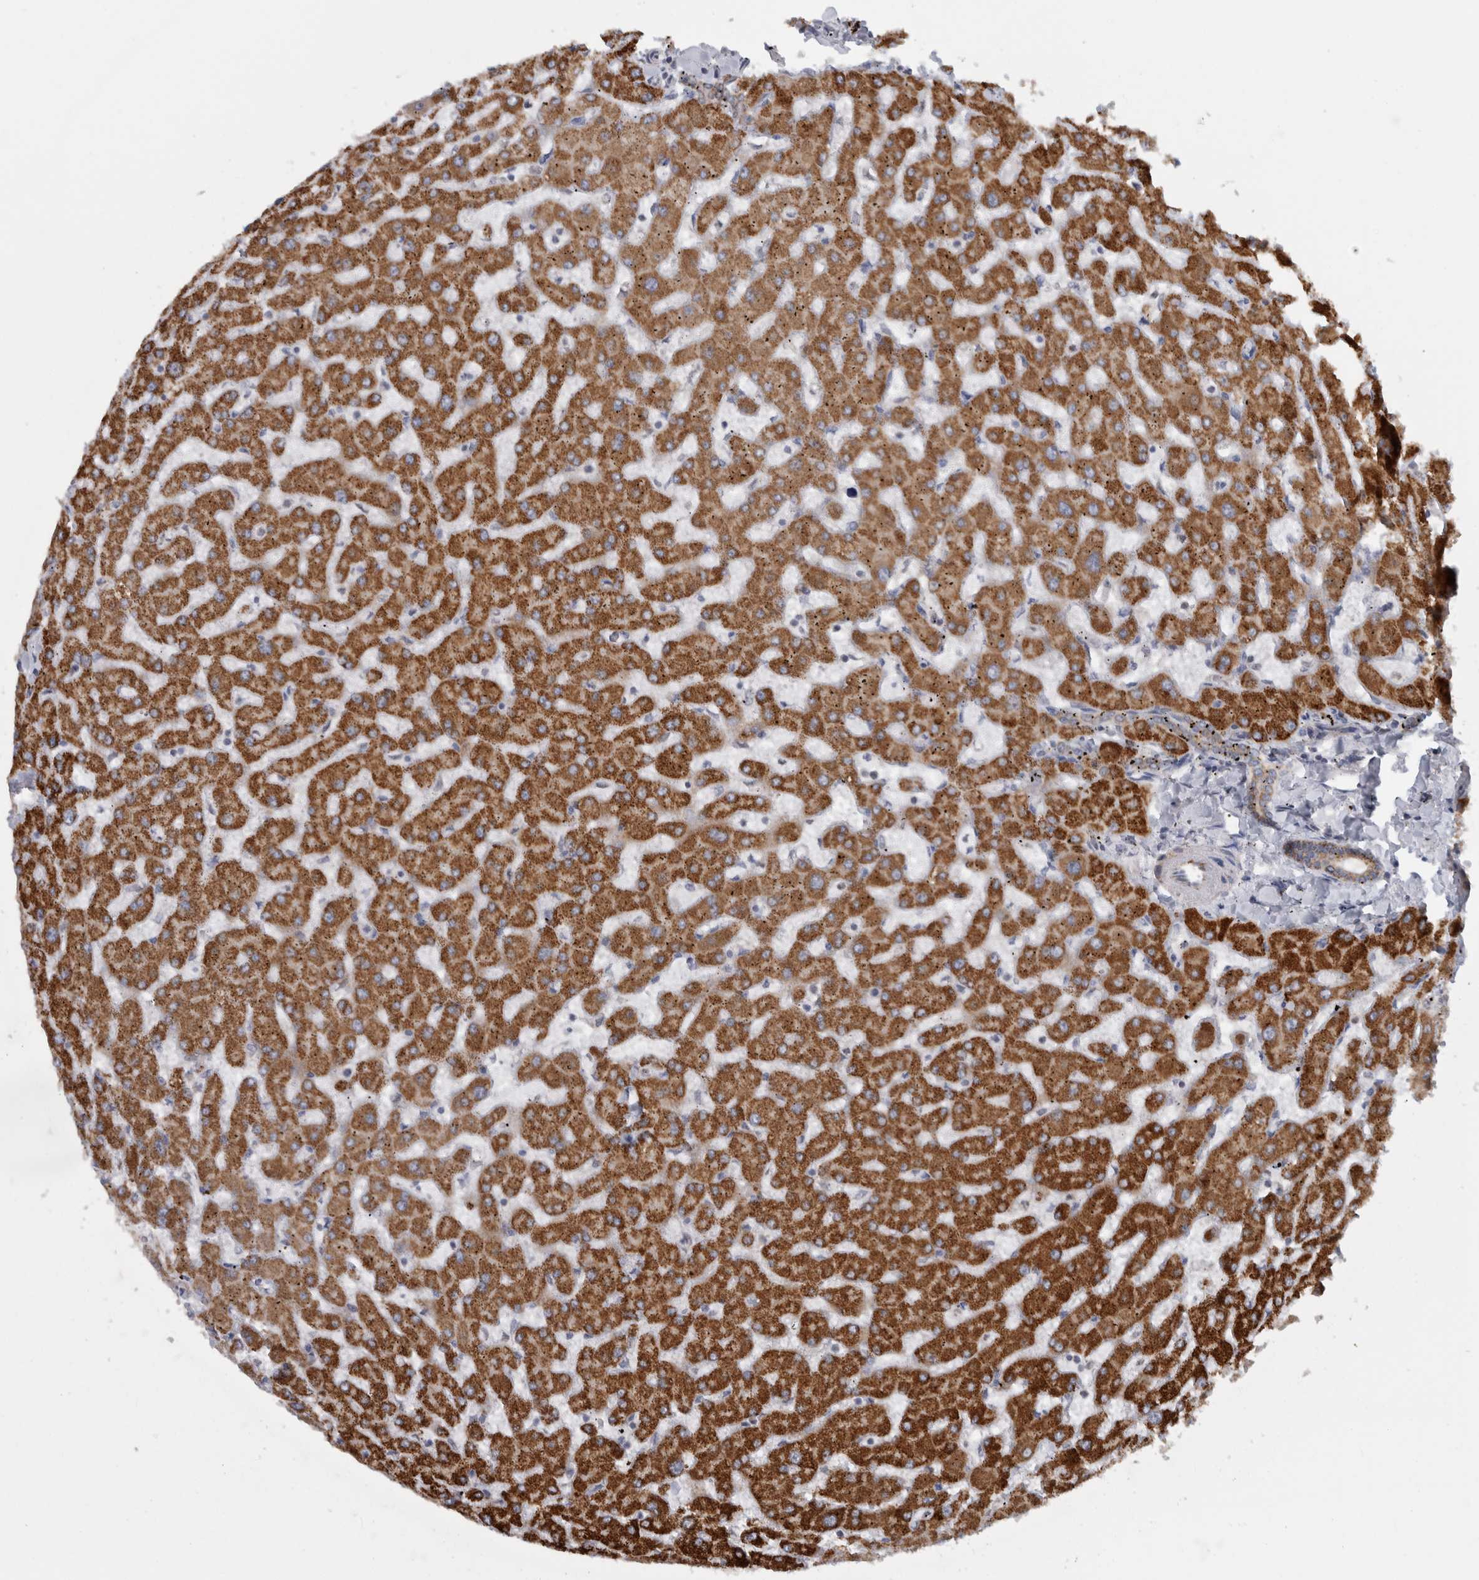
{"staining": {"intensity": "moderate", "quantity": ">75%", "location": "cytoplasmic/membranous"}, "tissue": "liver", "cell_type": "Cholangiocytes", "image_type": "normal", "snomed": [{"axis": "morphology", "description": "Normal tissue, NOS"}, {"axis": "topography", "description": "Liver"}], "caption": "Protein analysis of normal liver shows moderate cytoplasmic/membranous positivity in about >75% of cholangiocytes.", "gene": "RAB18", "patient": {"sex": "female", "age": 63}}